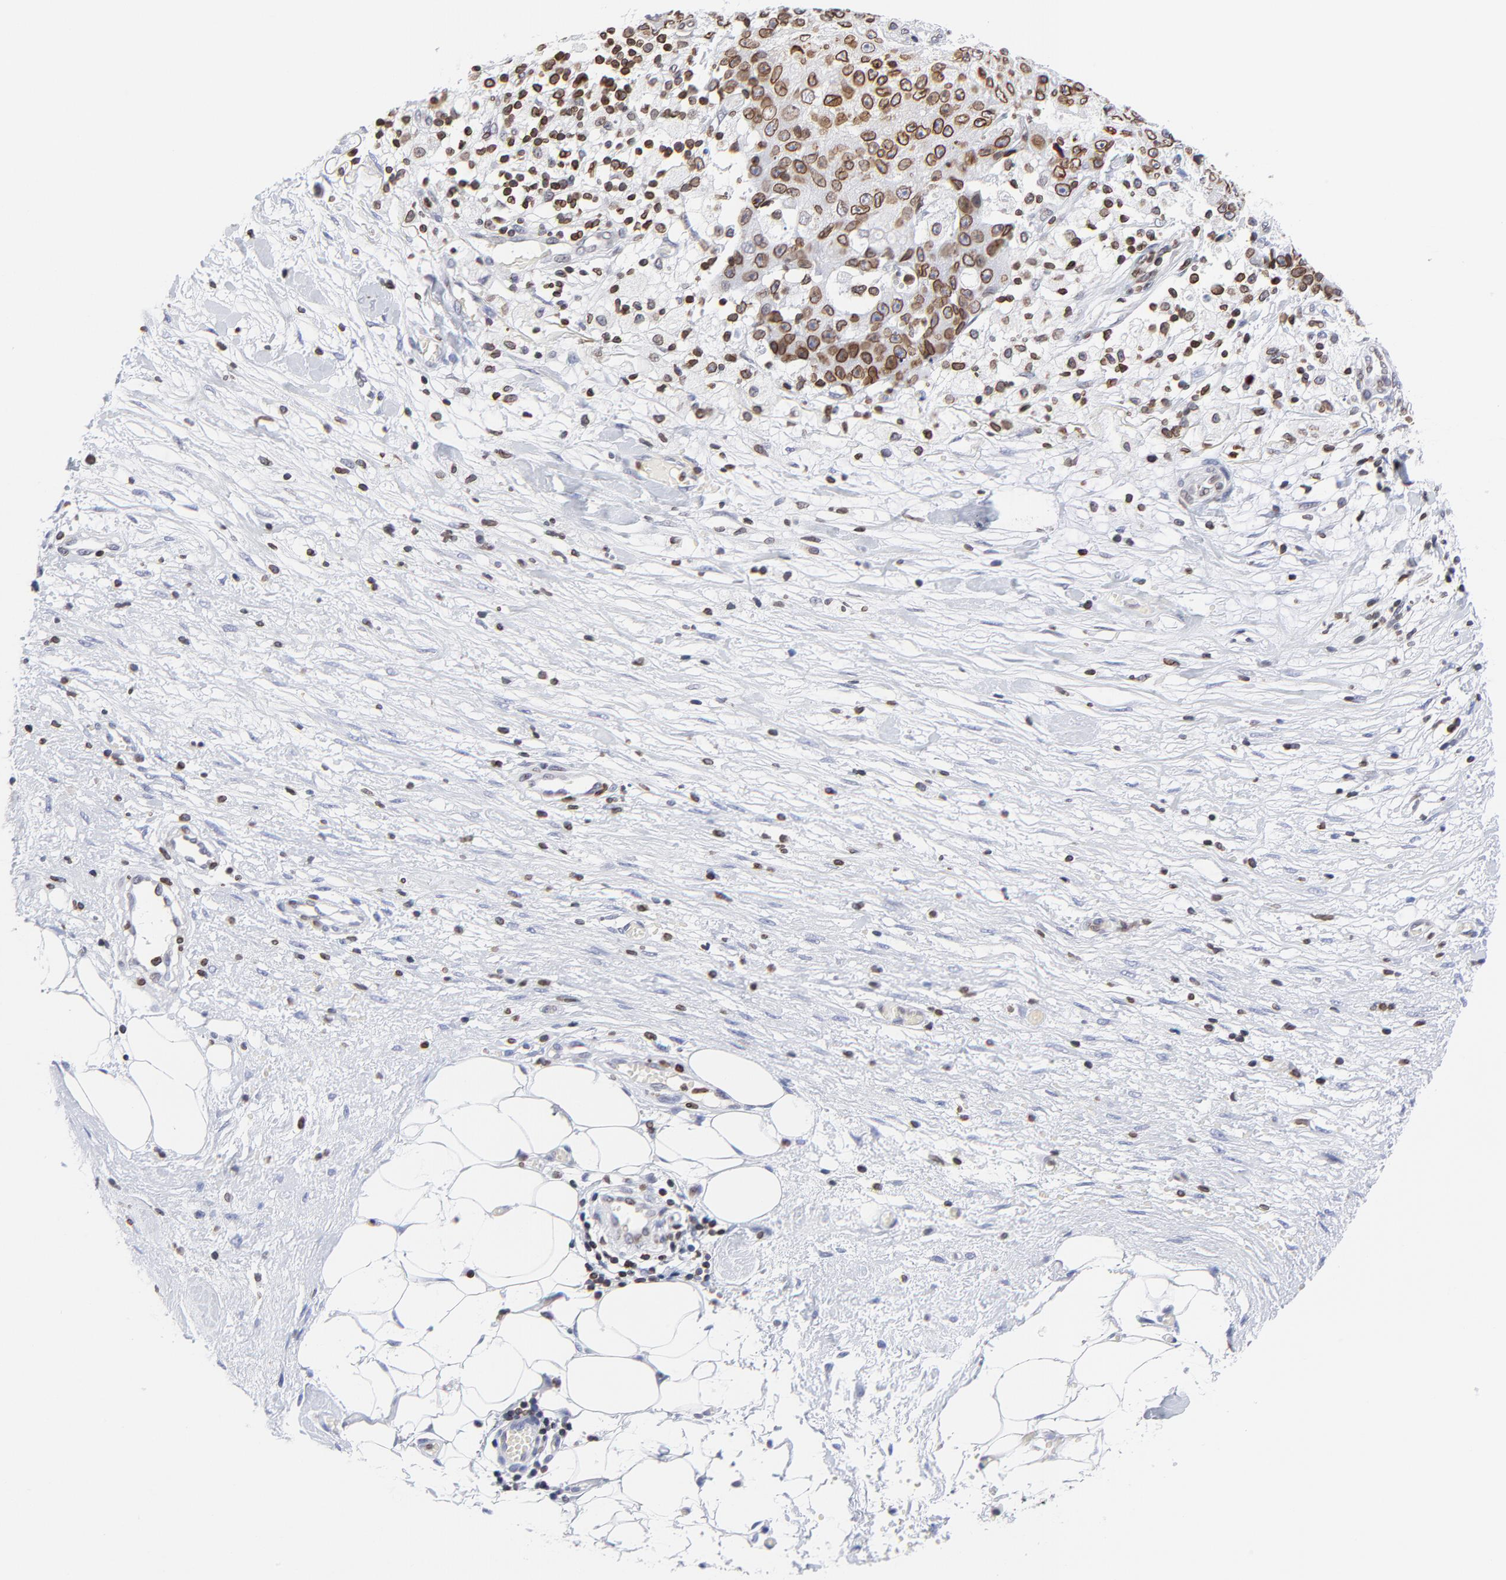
{"staining": {"intensity": "strong", "quantity": ">75%", "location": "cytoplasmic/membranous,nuclear"}, "tissue": "ovarian cancer", "cell_type": "Tumor cells", "image_type": "cancer", "snomed": [{"axis": "morphology", "description": "Carcinoma, endometroid"}, {"axis": "topography", "description": "Ovary"}], "caption": "Ovarian cancer (endometroid carcinoma) was stained to show a protein in brown. There is high levels of strong cytoplasmic/membranous and nuclear staining in approximately >75% of tumor cells. The staining was performed using DAB to visualize the protein expression in brown, while the nuclei were stained in blue with hematoxylin (Magnification: 20x).", "gene": "THAP7", "patient": {"sex": "female", "age": 42}}